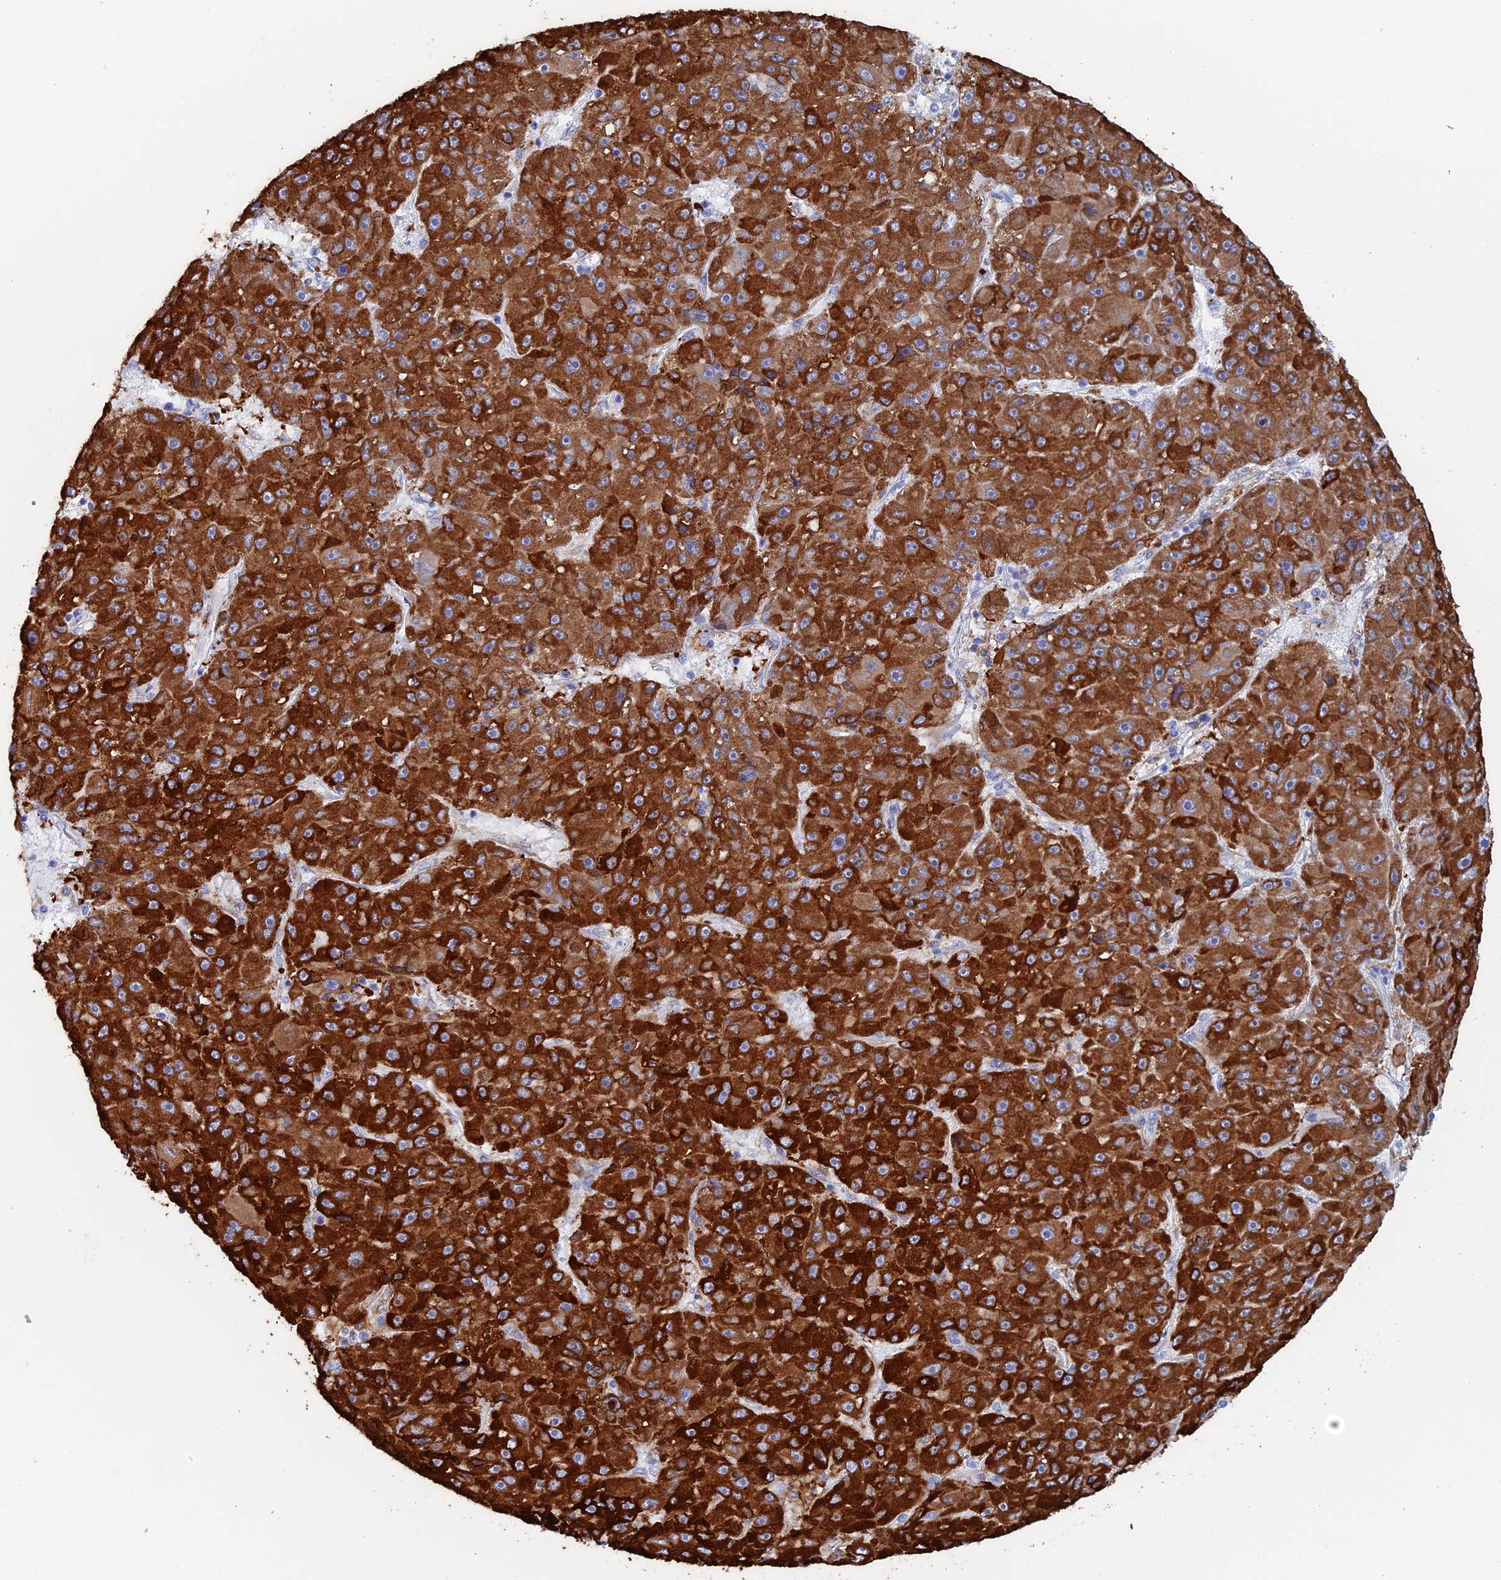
{"staining": {"intensity": "strong", "quantity": ">75%", "location": "cytoplasmic/membranous"}, "tissue": "liver cancer", "cell_type": "Tumor cells", "image_type": "cancer", "snomed": [{"axis": "morphology", "description": "Carcinoma, Hepatocellular, NOS"}, {"axis": "topography", "description": "Liver"}], "caption": "This image shows immunohistochemistry (IHC) staining of human liver cancer, with high strong cytoplasmic/membranous expression in approximately >75% of tumor cells.", "gene": "COG7", "patient": {"sex": "male", "age": 67}}